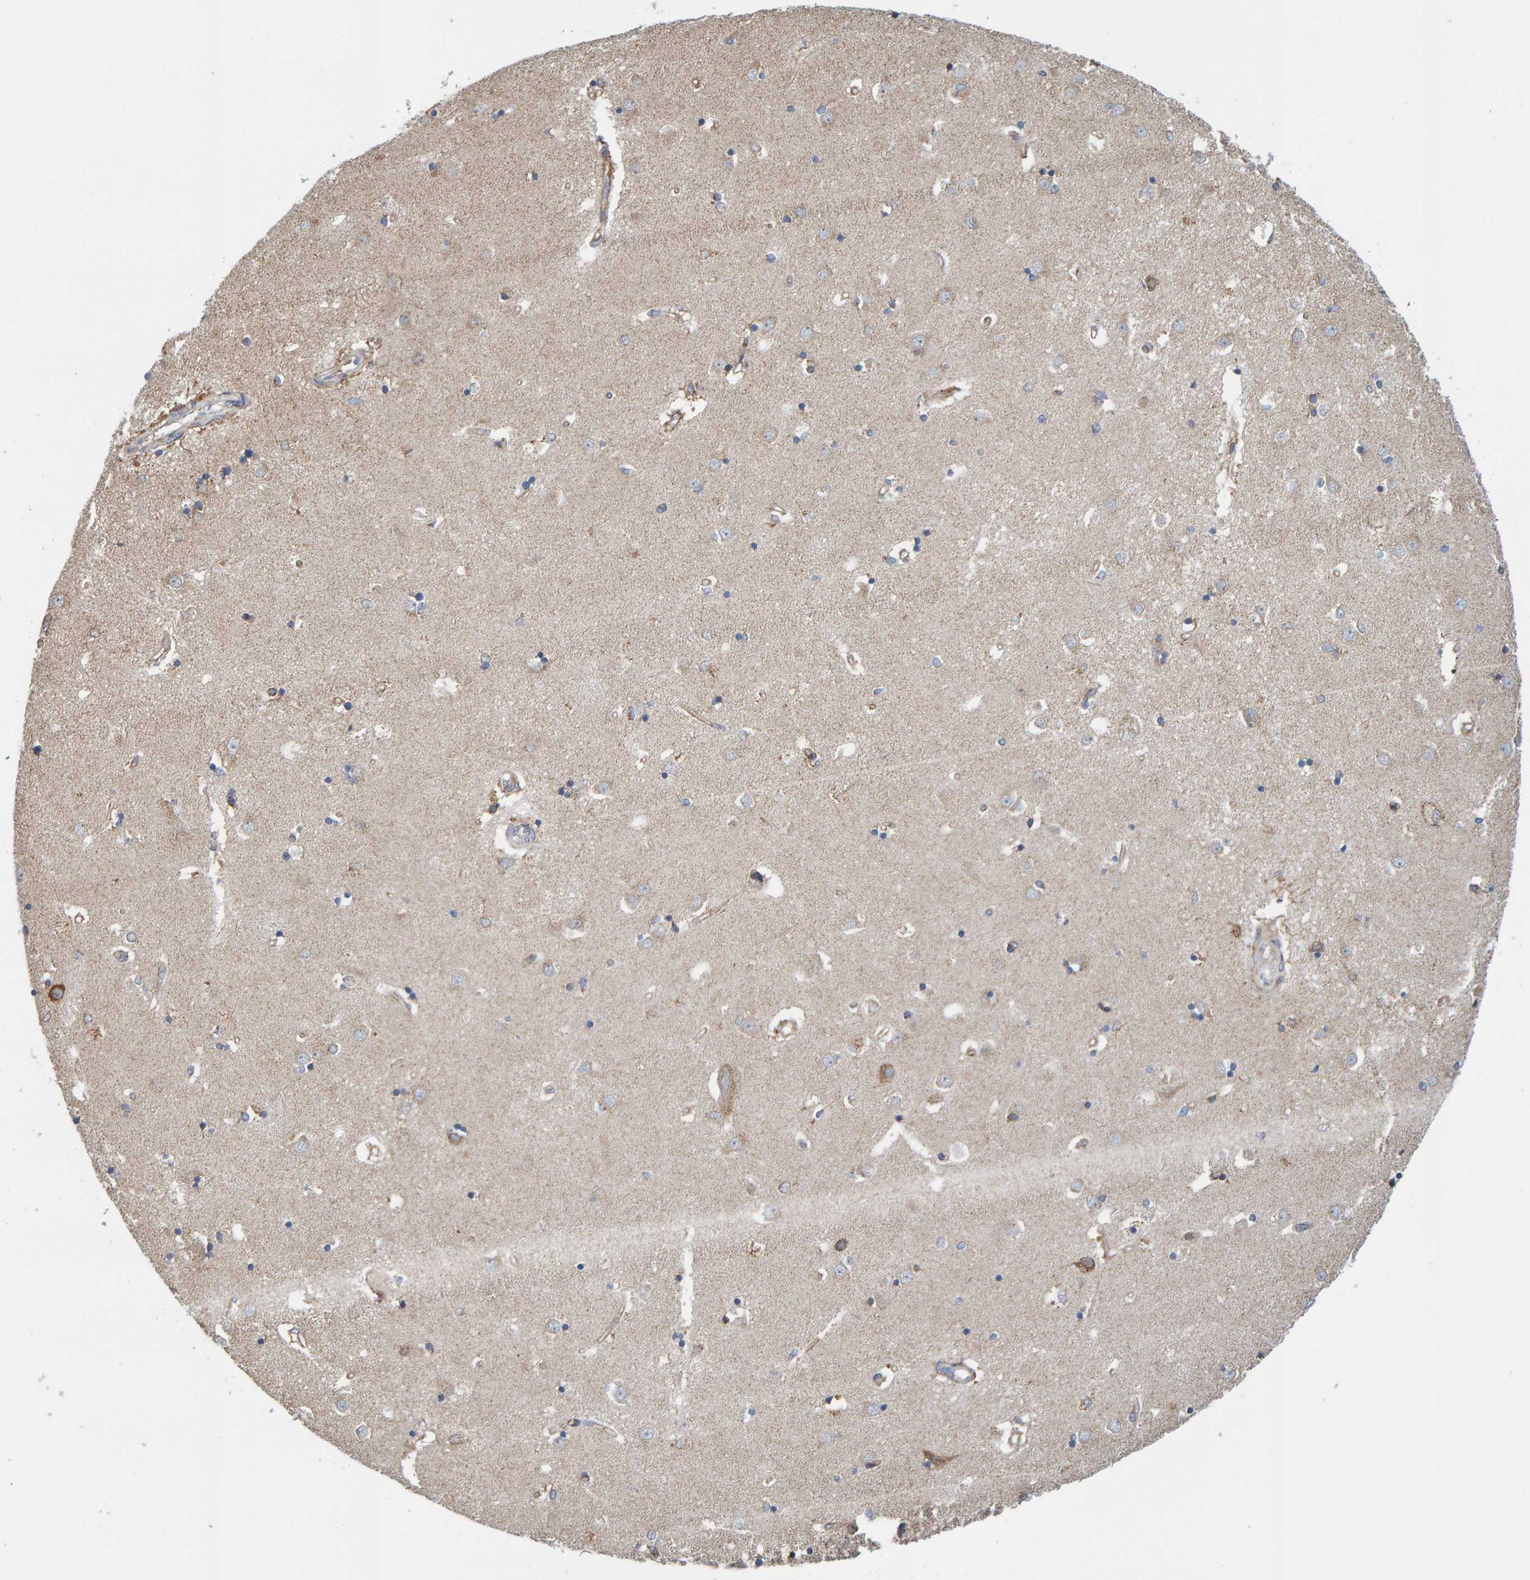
{"staining": {"intensity": "moderate", "quantity": "<25%", "location": "cytoplasmic/membranous"}, "tissue": "caudate", "cell_type": "Glial cells", "image_type": "normal", "snomed": [{"axis": "morphology", "description": "Normal tissue, NOS"}, {"axis": "topography", "description": "Lateral ventricle wall"}], "caption": "A photomicrograph of caudate stained for a protein exhibits moderate cytoplasmic/membranous brown staining in glial cells. Nuclei are stained in blue.", "gene": "MRPL45", "patient": {"sex": "male", "age": 45}}